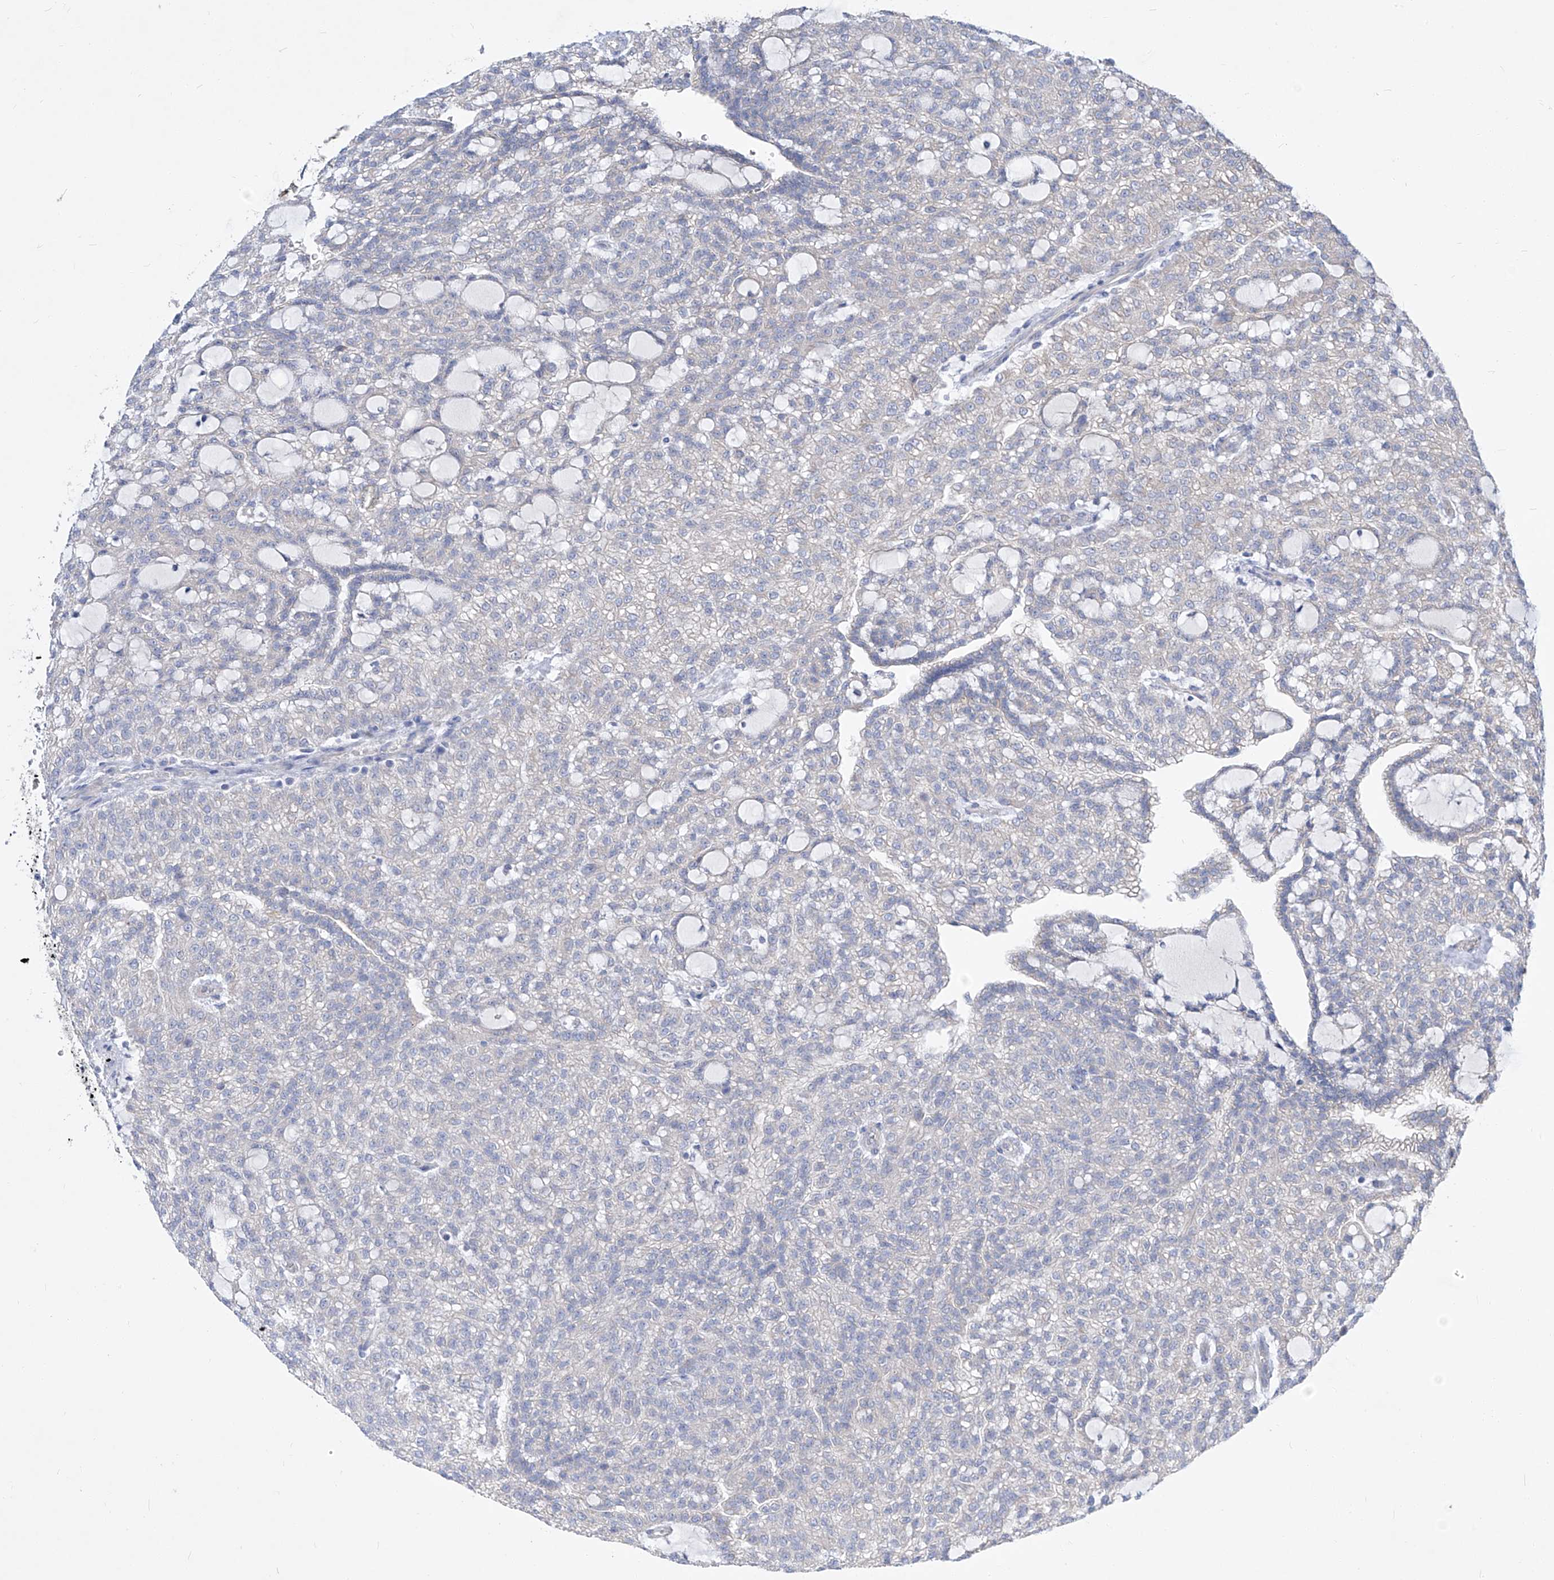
{"staining": {"intensity": "negative", "quantity": "none", "location": "none"}, "tissue": "renal cancer", "cell_type": "Tumor cells", "image_type": "cancer", "snomed": [{"axis": "morphology", "description": "Adenocarcinoma, NOS"}, {"axis": "topography", "description": "Kidney"}], "caption": "Tumor cells show no significant expression in adenocarcinoma (renal). The staining was performed using DAB (3,3'-diaminobenzidine) to visualize the protein expression in brown, while the nuclei were stained in blue with hematoxylin (Magnification: 20x).", "gene": "UFL1", "patient": {"sex": "male", "age": 63}}